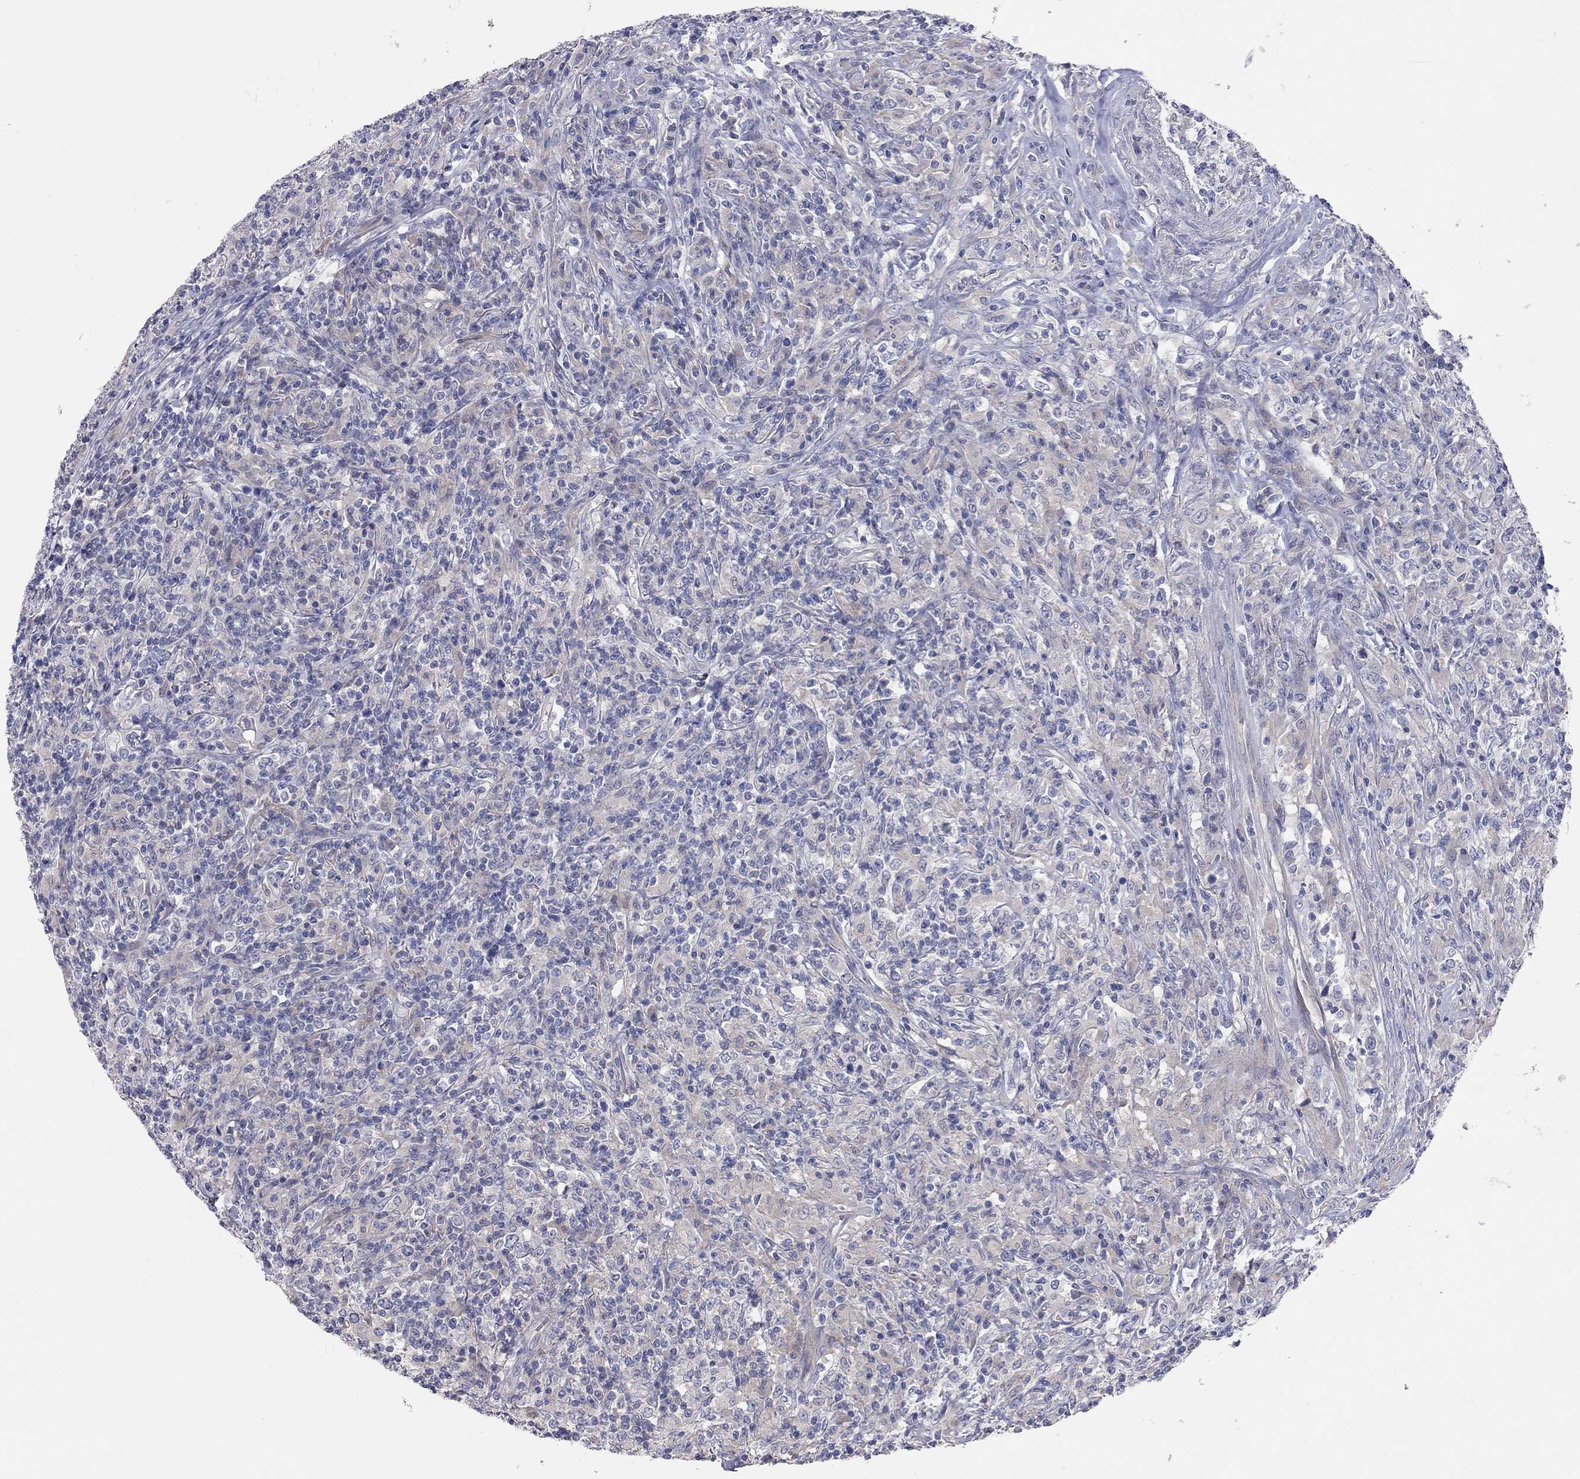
{"staining": {"intensity": "negative", "quantity": "none", "location": "none"}, "tissue": "lymphoma", "cell_type": "Tumor cells", "image_type": "cancer", "snomed": [{"axis": "morphology", "description": "Malignant lymphoma, non-Hodgkin's type, High grade"}, {"axis": "topography", "description": "Lung"}], "caption": "Tumor cells show no significant protein expression in high-grade malignant lymphoma, non-Hodgkin's type.", "gene": "KCNB1", "patient": {"sex": "male", "age": 79}}